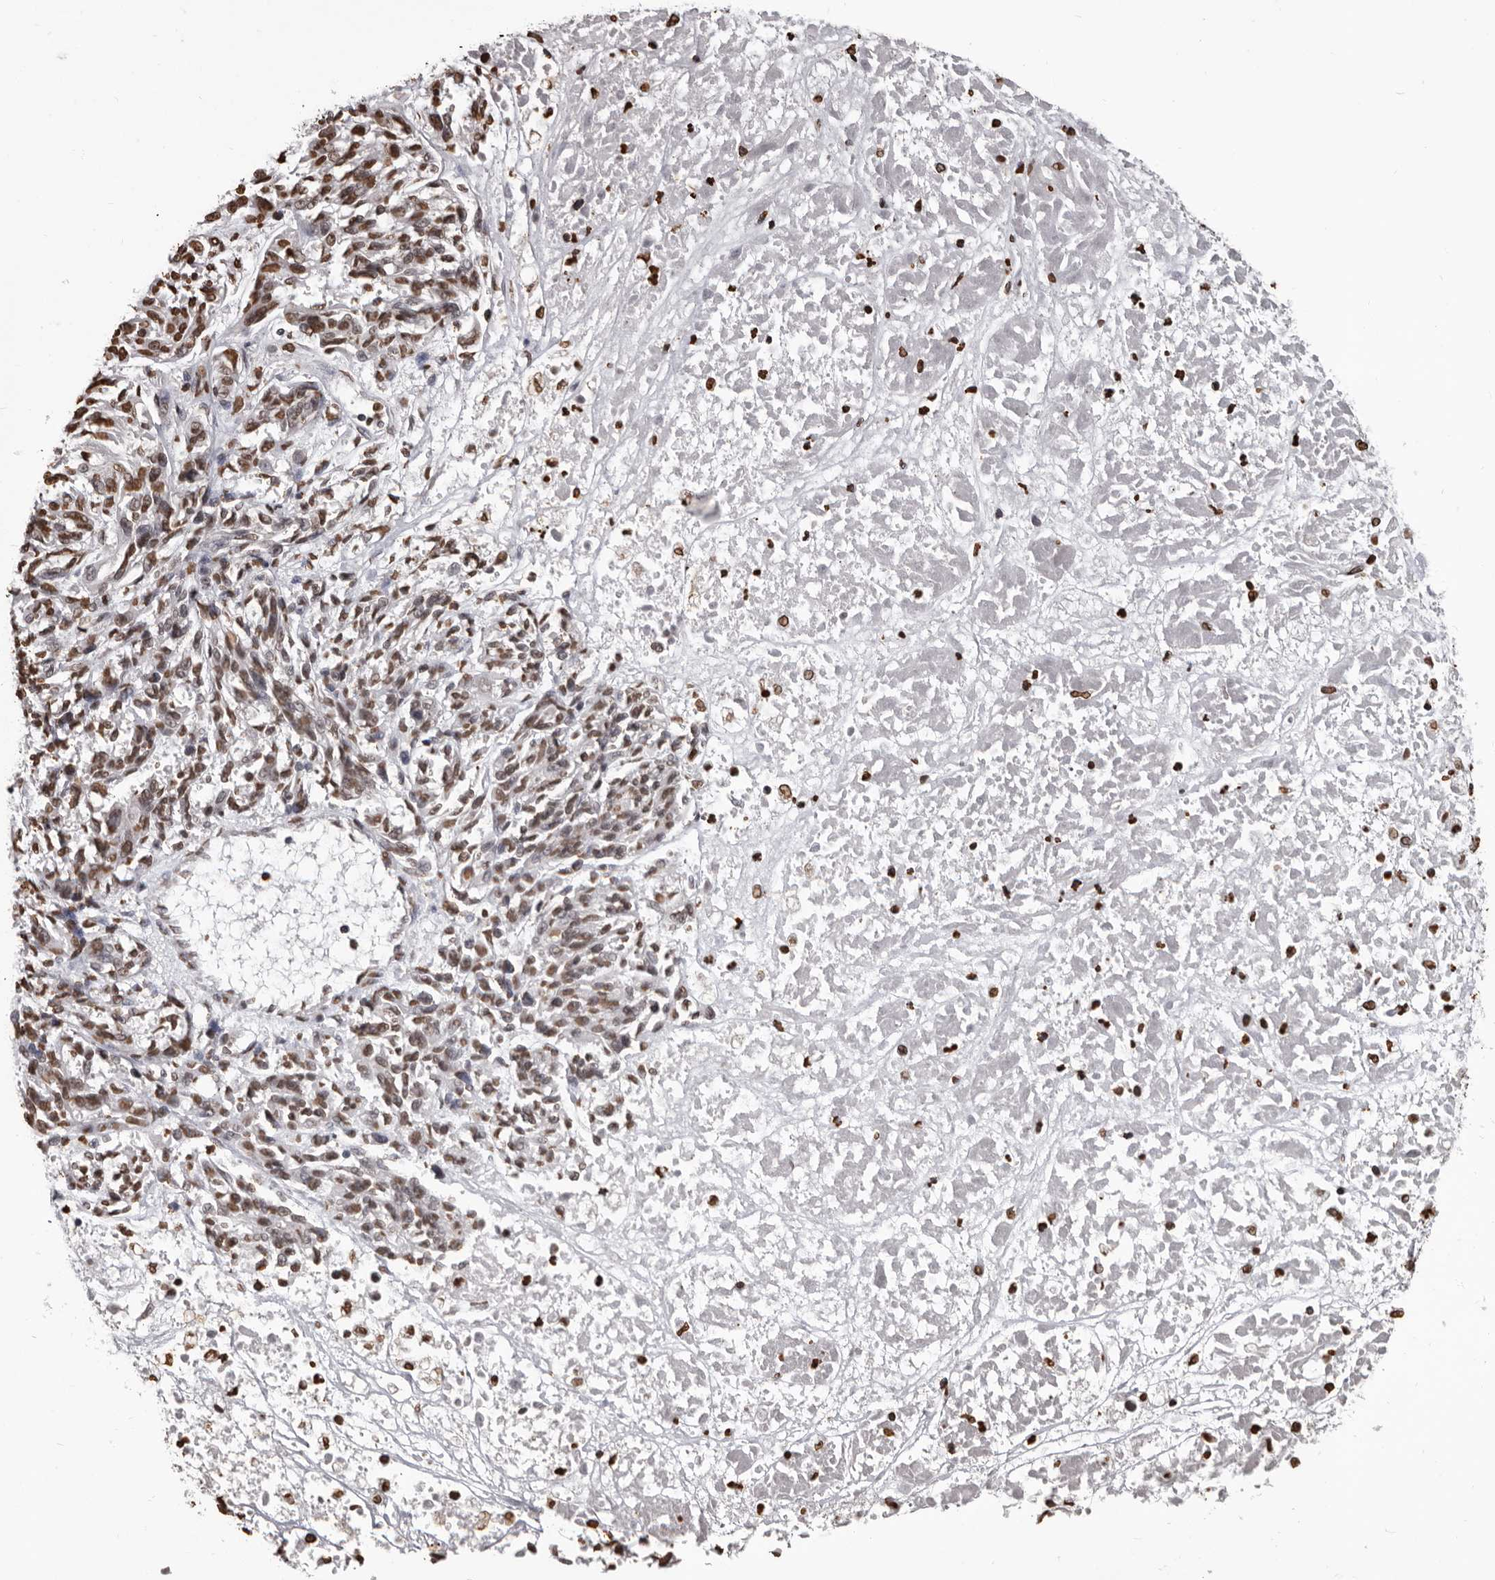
{"staining": {"intensity": "moderate", "quantity": ">75%", "location": "nuclear"}, "tissue": "melanoma", "cell_type": "Tumor cells", "image_type": "cancer", "snomed": [{"axis": "morphology", "description": "Malignant melanoma, NOS"}, {"axis": "topography", "description": "Skin"}], "caption": "An immunohistochemistry (IHC) photomicrograph of neoplastic tissue is shown. Protein staining in brown shows moderate nuclear positivity in malignant melanoma within tumor cells.", "gene": "AHR", "patient": {"sex": "male", "age": 53}}